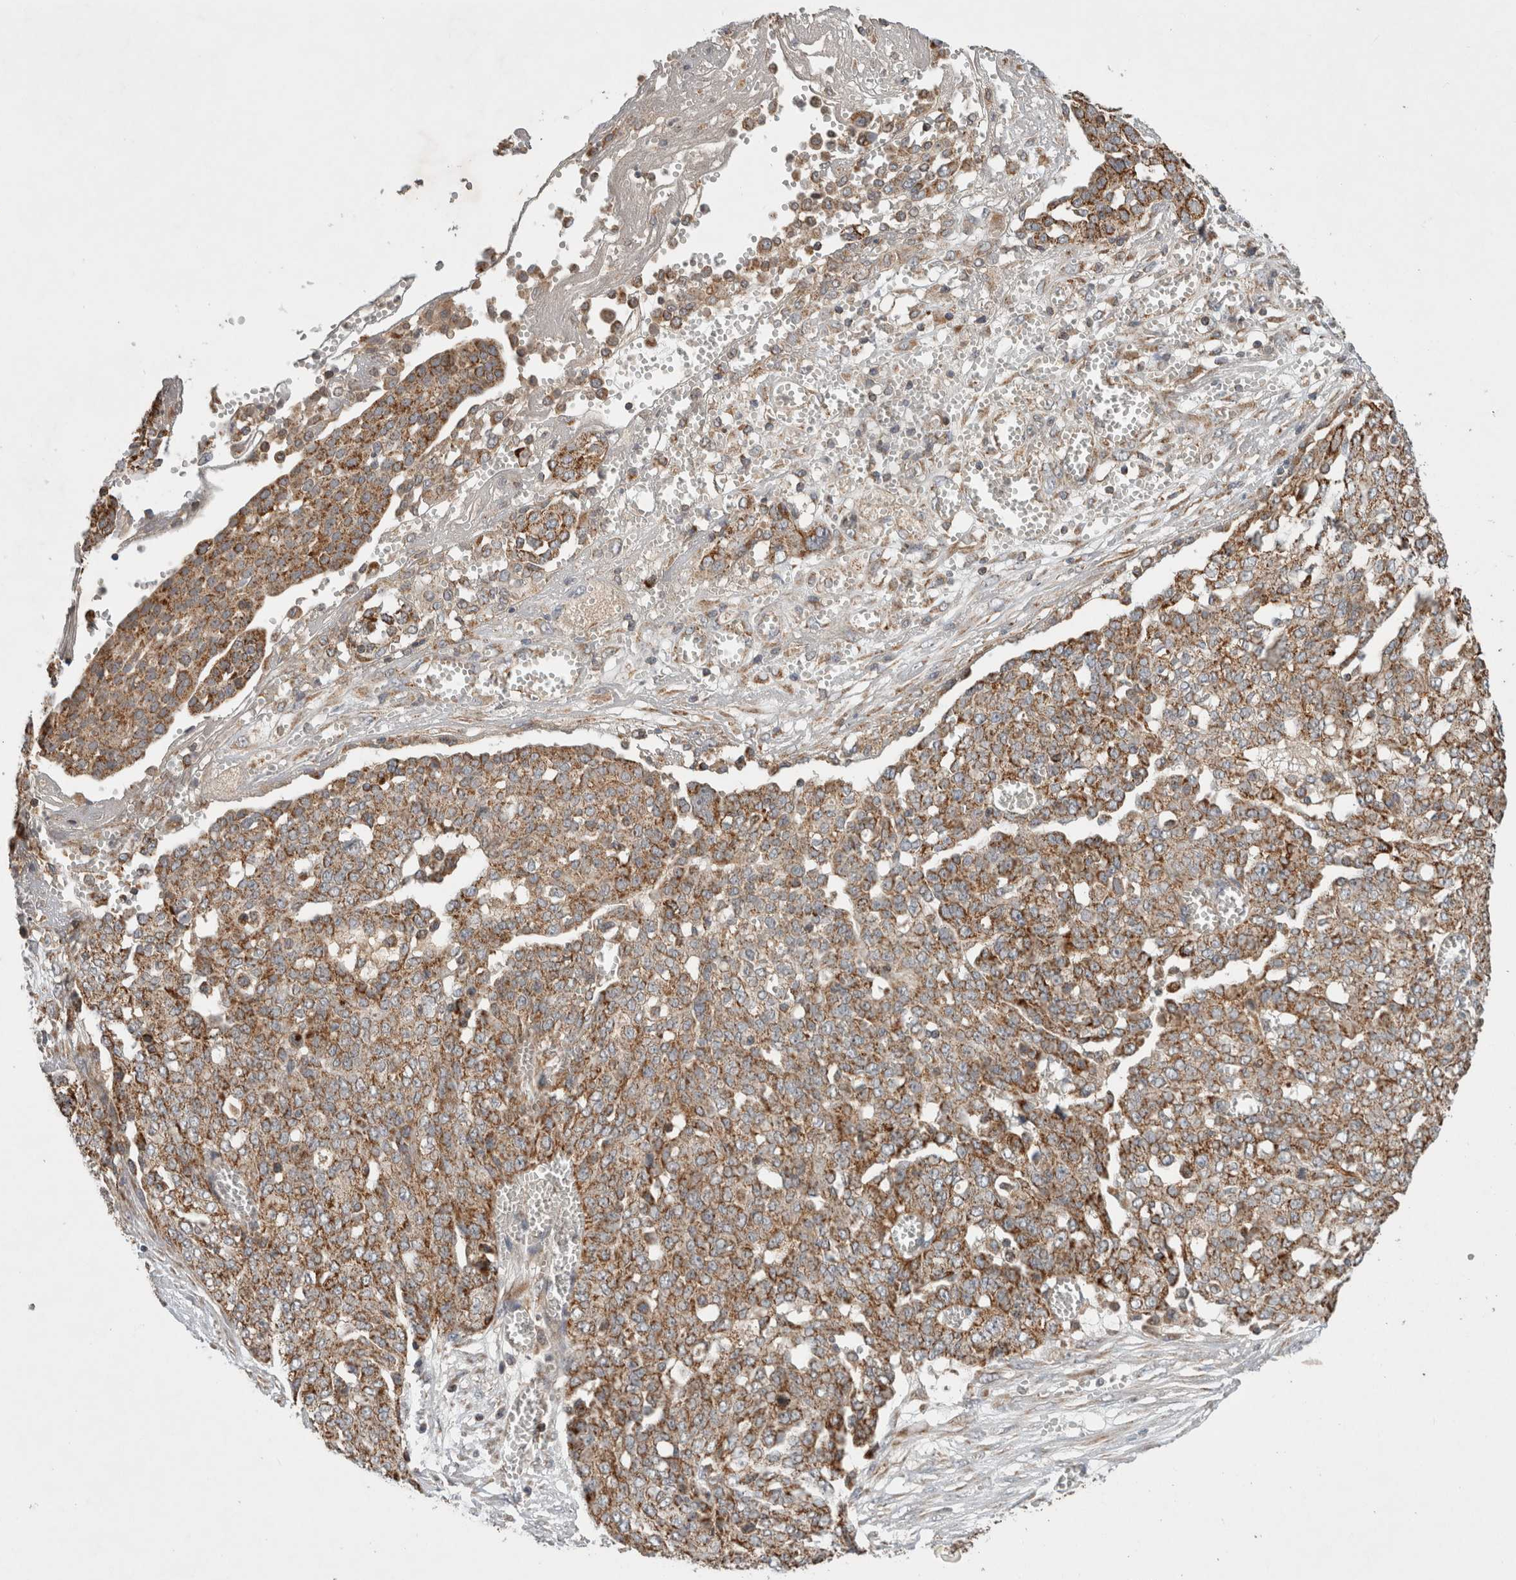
{"staining": {"intensity": "moderate", "quantity": ">75%", "location": "cytoplasmic/membranous"}, "tissue": "ovarian cancer", "cell_type": "Tumor cells", "image_type": "cancer", "snomed": [{"axis": "morphology", "description": "Cystadenocarcinoma, serous, NOS"}, {"axis": "topography", "description": "Soft tissue"}, {"axis": "topography", "description": "Ovary"}], "caption": "A brown stain highlights moderate cytoplasmic/membranous staining of a protein in ovarian serous cystadenocarcinoma tumor cells.", "gene": "AMPD1", "patient": {"sex": "female", "age": 57}}